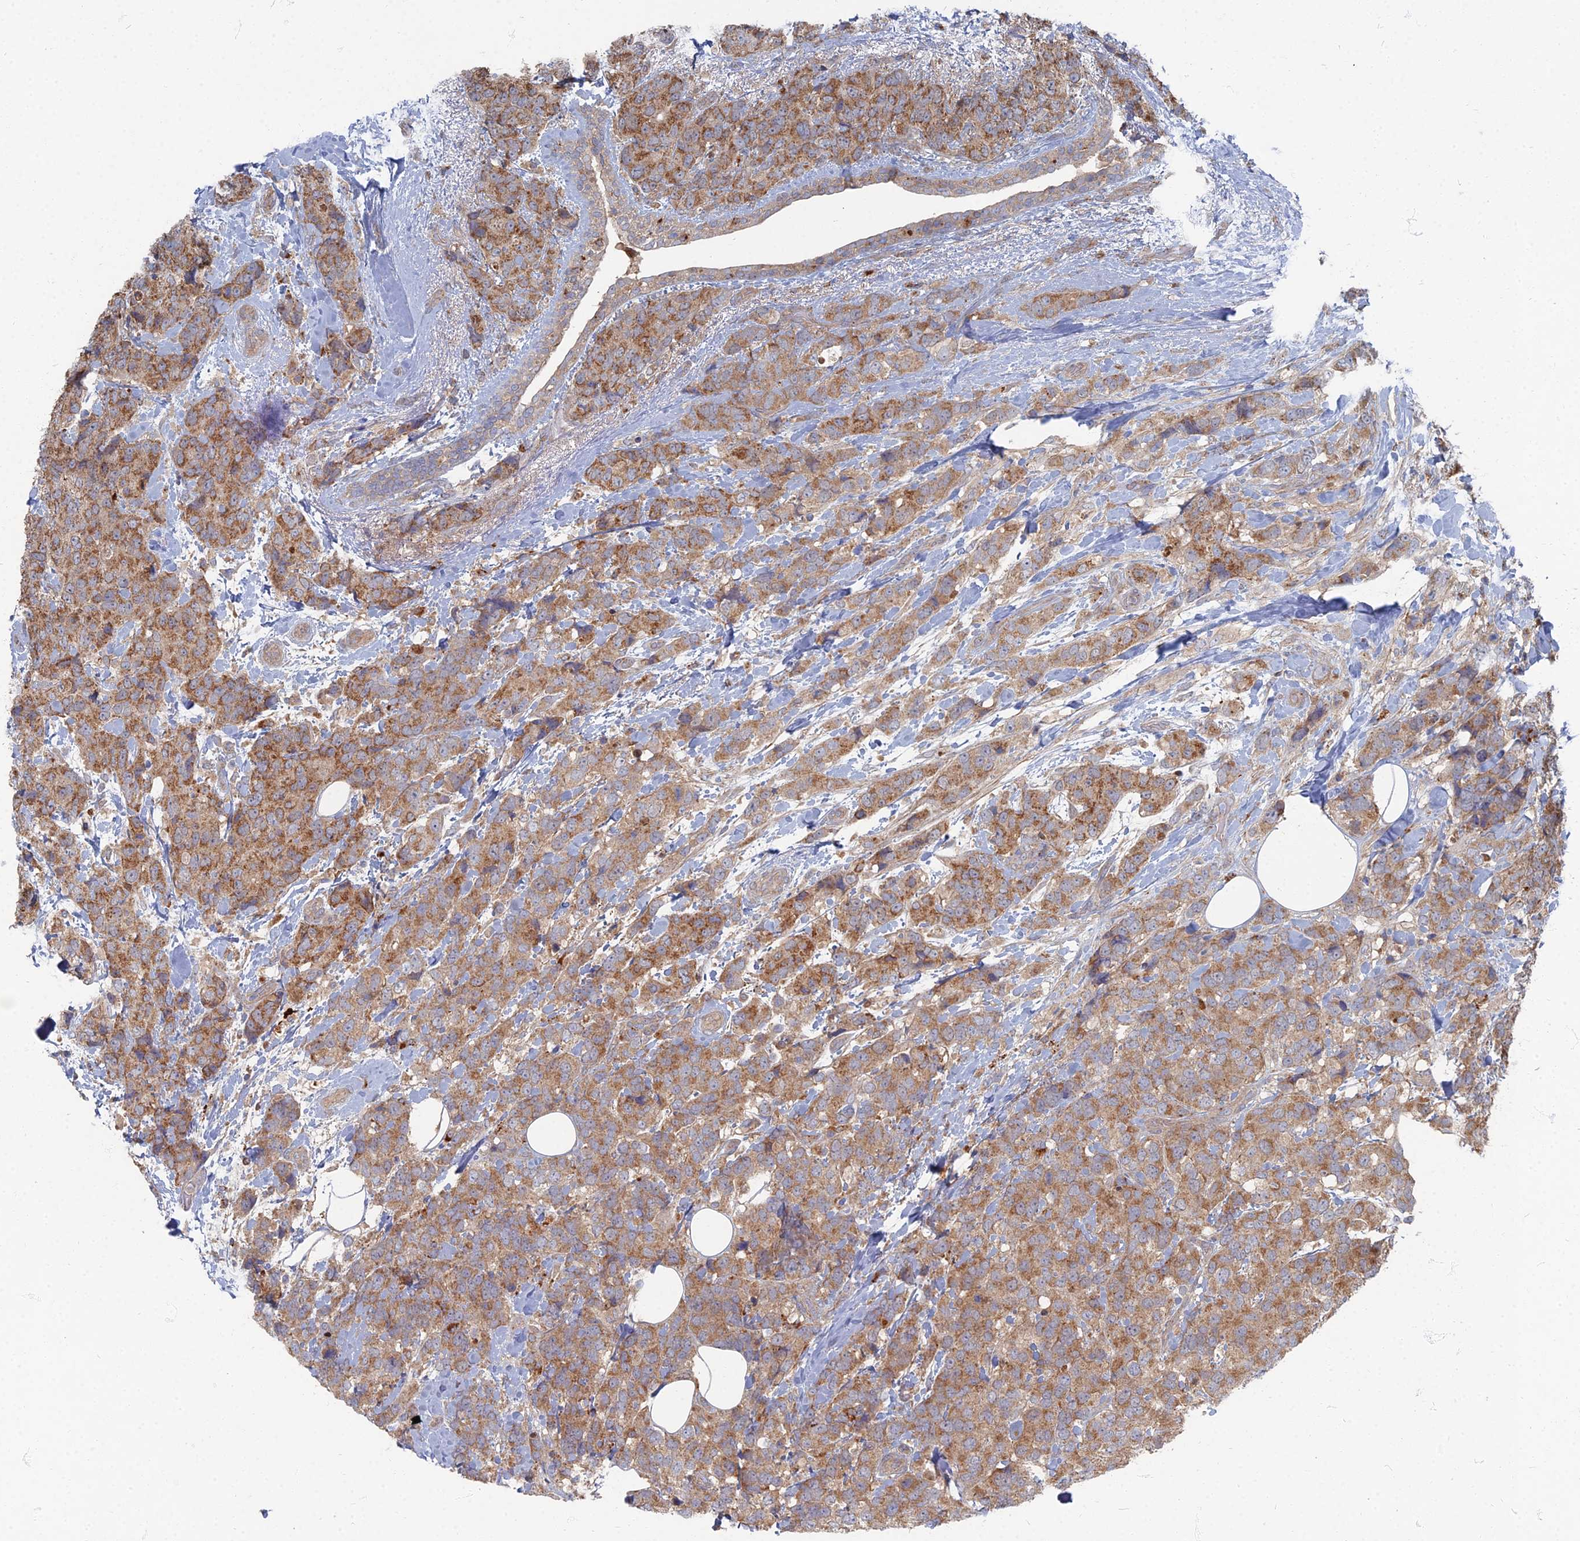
{"staining": {"intensity": "moderate", "quantity": ">75%", "location": "cytoplasmic/membranous"}, "tissue": "breast cancer", "cell_type": "Tumor cells", "image_type": "cancer", "snomed": [{"axis": "morphology", "description": "Lobular carcinoma"}, {"axis": "topography", "description": "Breast"}], "caption": "Approximately >75% of tumor cells in lobular carcinoma (breast) display moderate cytoplasmic/membranous protein expression as visualized by brown immunohistochemical staining.", "gene": "PPCDC", "patient": {"sex": "female", "age": 59}}